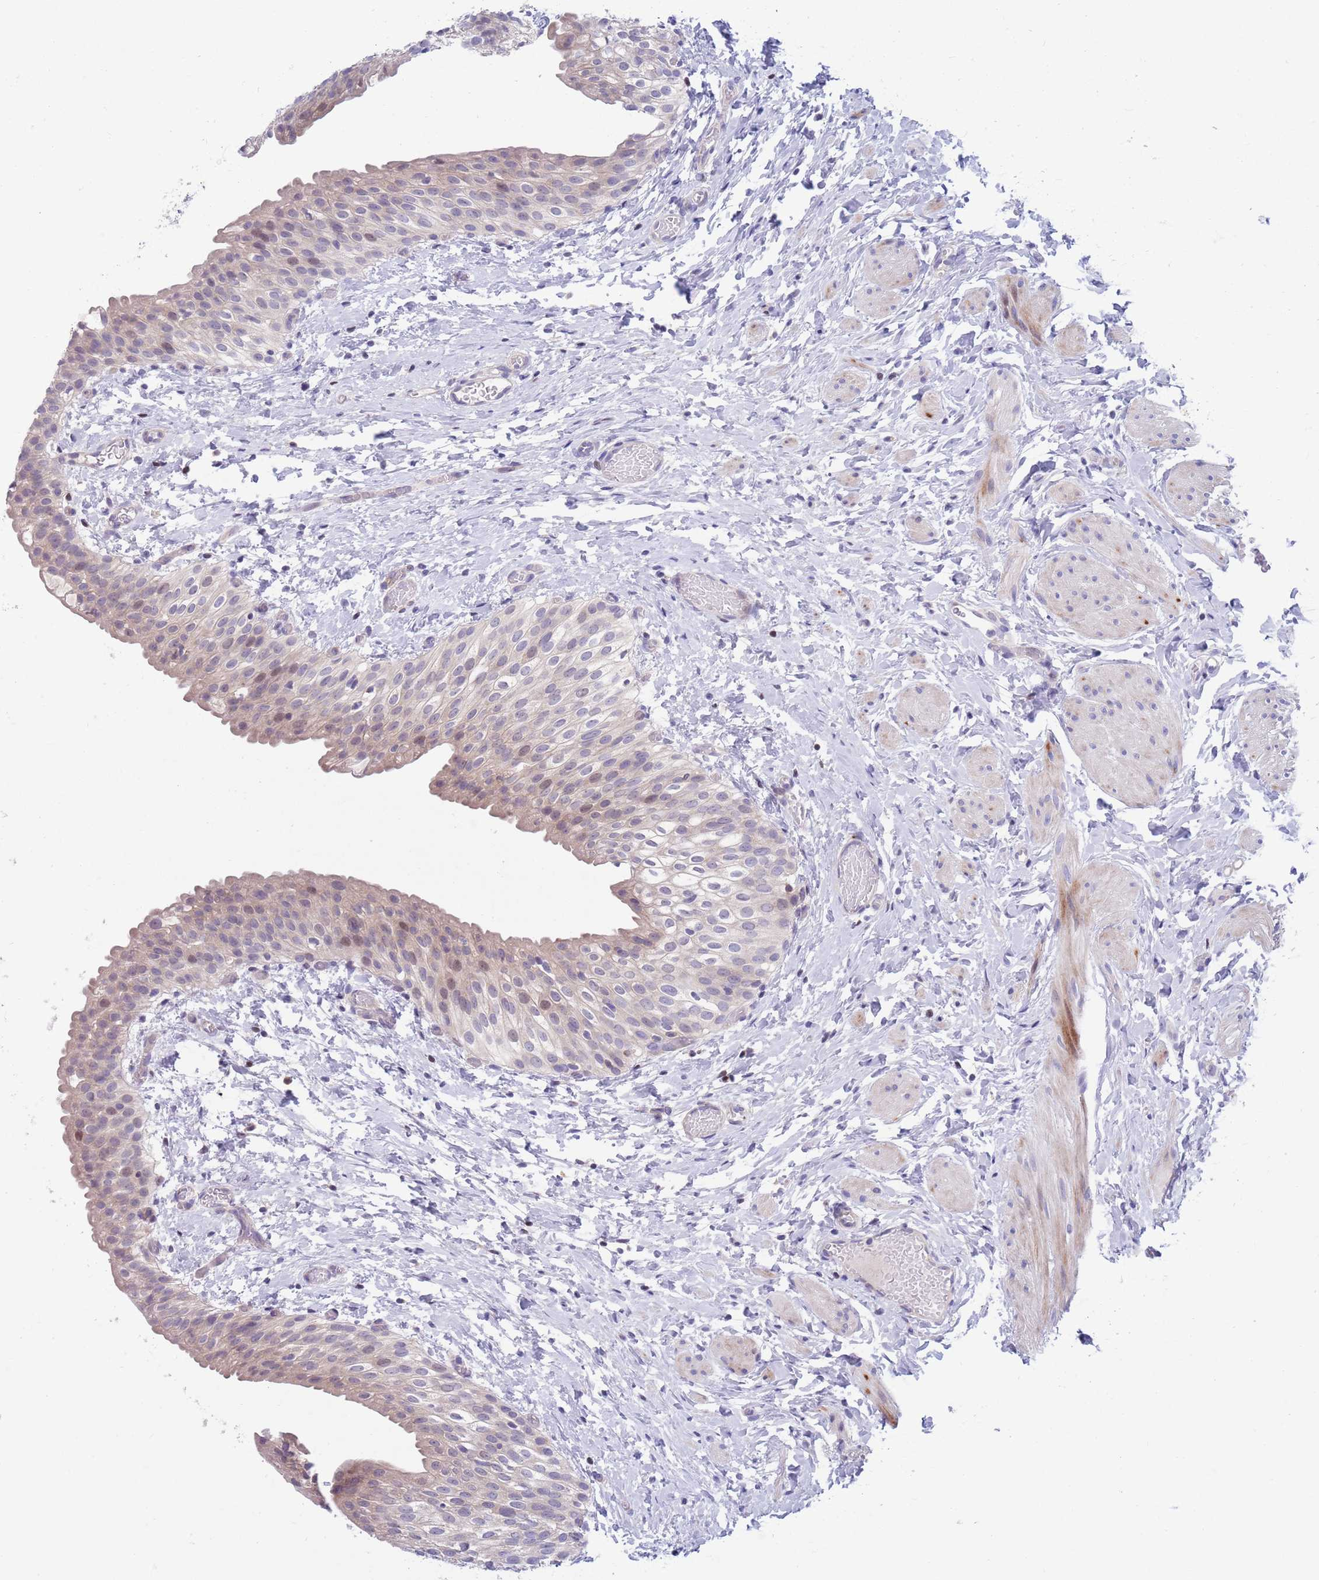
{"staining": {"intensity": "weak", "quantity": "<25%", "location": "nuclear"}, "tissue": "urinary bladder", "cell_type": "Urothelial cells", "image_type": "normal", "snomed": [{"axis": "morphology", "description": "Normal tissue, NOS"}, {"axis": "topography", "description": "Urinary bladder"}], "caption": "Immunohistochemistry (IHC) image of normal urinary bladder: urinary bladder stained with DAB exhibits no significant protein expression in urothelial cells.", "gene": "KLHL29", "patient": {"sex": "male", "age": 1}}